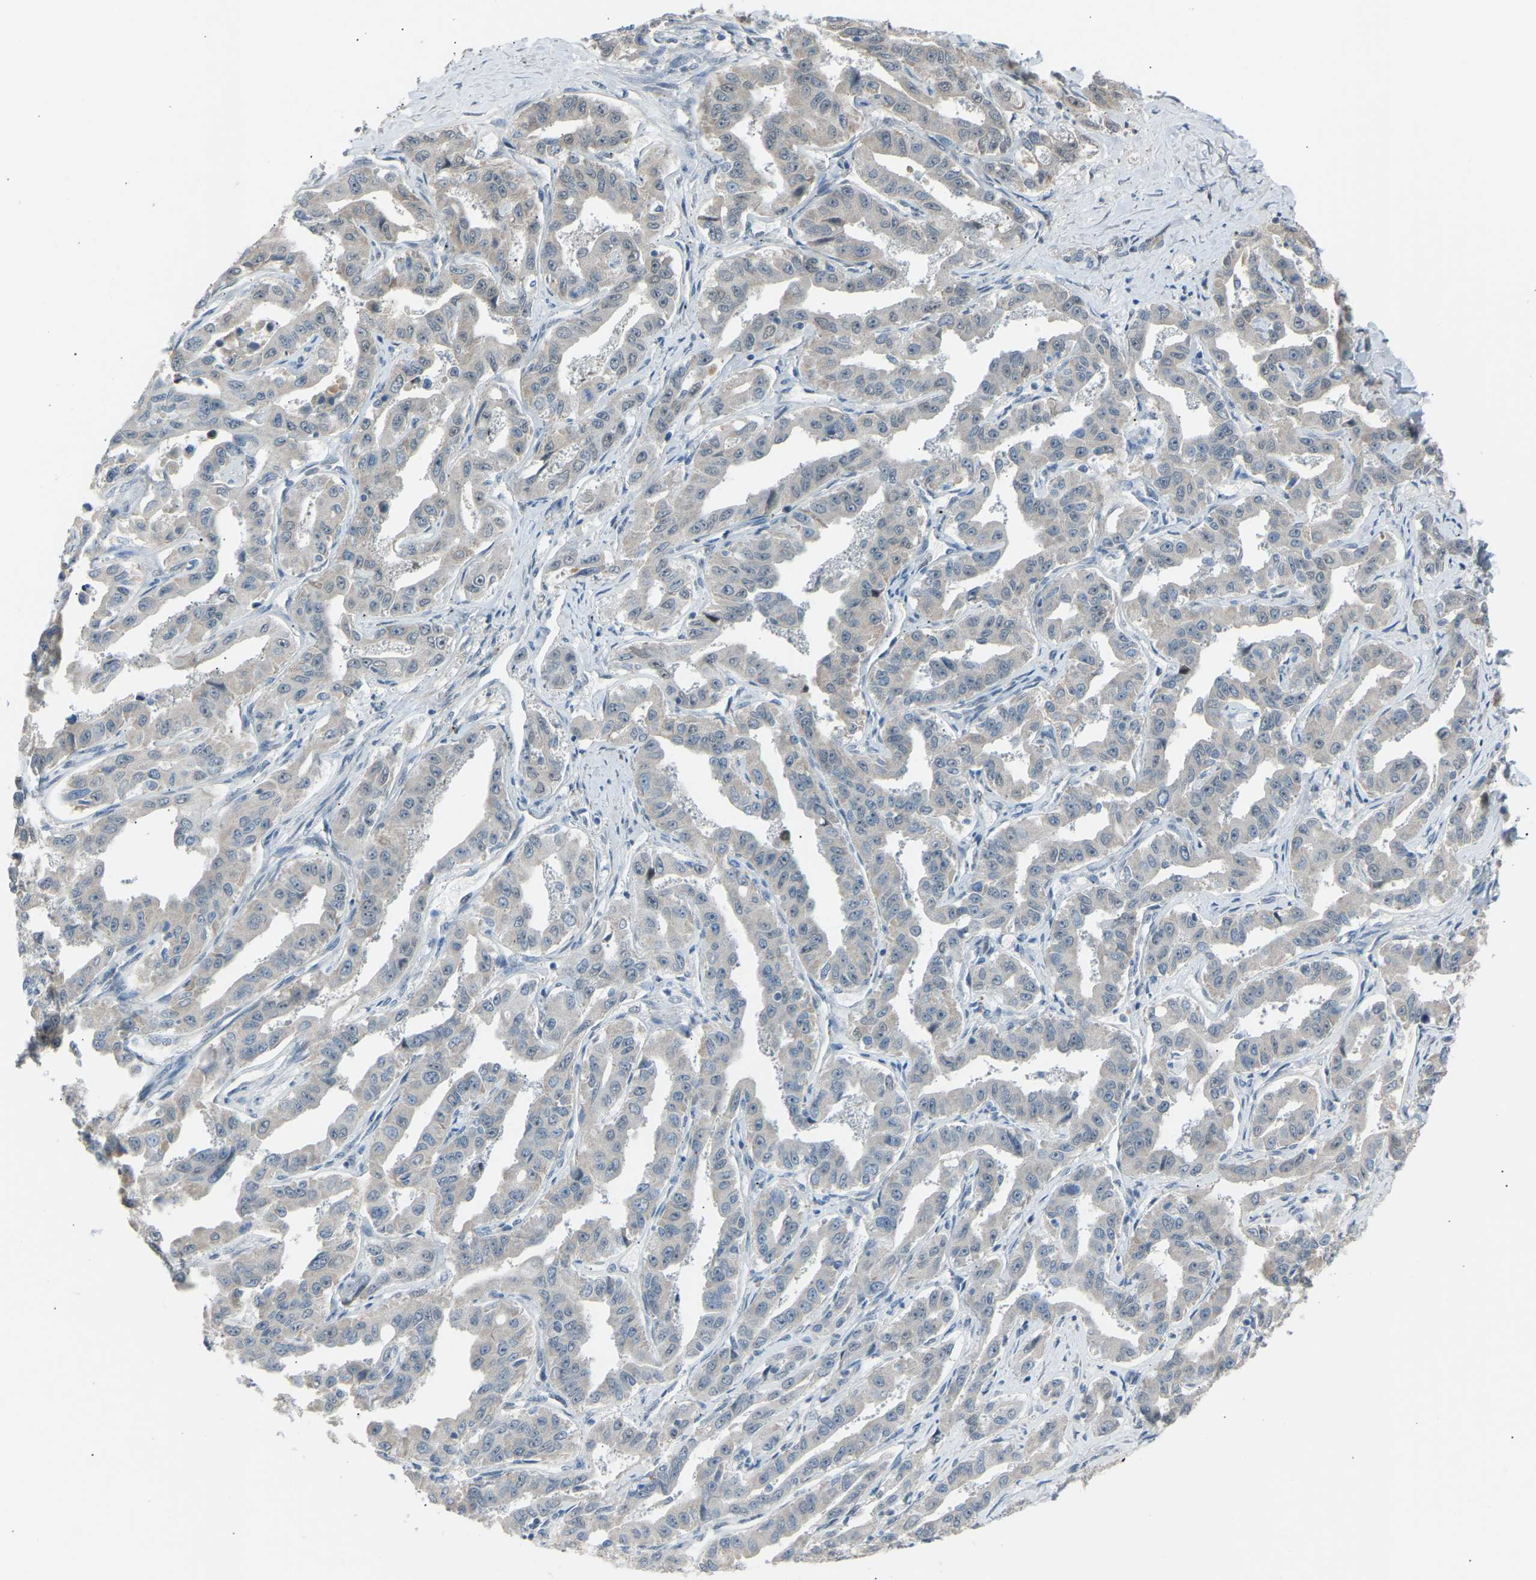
{"staining": {"intensity": "negative", "quantity": "none", "location": "none"}, "tissue": "liver cancer", "cell_type": "Tumor cells", "image_type": "cancer", "snomed": [{"axis": "morphology", "description": "Cholangiocarcinoma"}, {"axis": "topography", "description": "Liver"}], "caption": "Tumor cells show no significant positivity in liver cancer (cholangiocarcinoma).", "gene": "VPS41", "patient": {"sex": "male", "age": 59}}